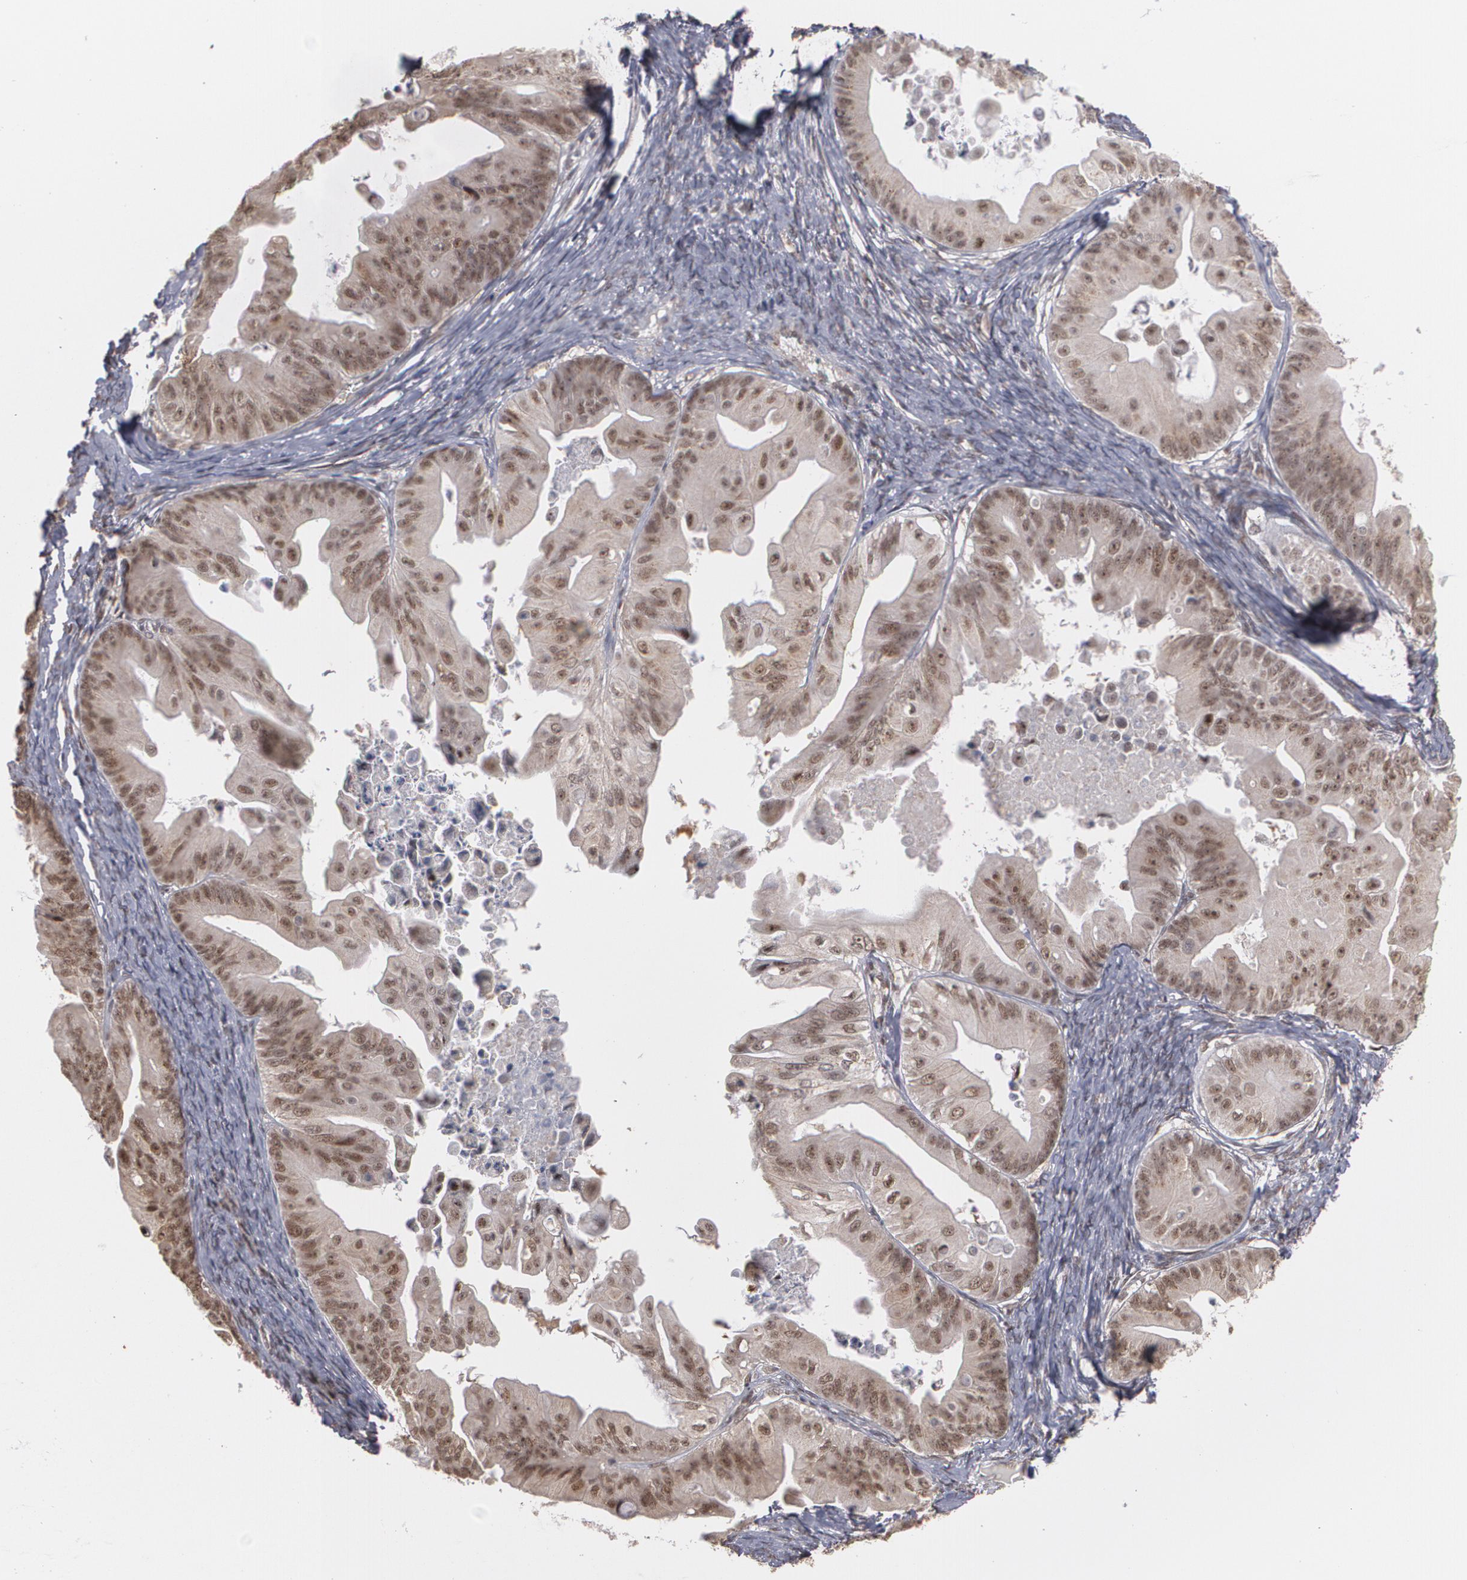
{"staining": {"intensity": "moderate", "quantity": ">75%", "location": "cytoplasmic/membranous,nuclear"}, "tissue": "ovarian cancer", "cell_type": "Tumor cells", "image_type": "cancer", "snomed": [{"axis": "morphology", "description": "Cystadenocarcinoma, mucinous, NOS"}, {"axis": "topography", "description": "Ovary"}], "caption": "Protein staining shows moderate cytoplasmic/membranous and nuclear staining in approximately >75% of tumor cells in ovarian mucinous cystadenocarcinoma. (Brightfield microscopy of DAB IHC at high magnification).", "gene": "ZNF75A", "patient": {"sex": "female", "age": 37}}